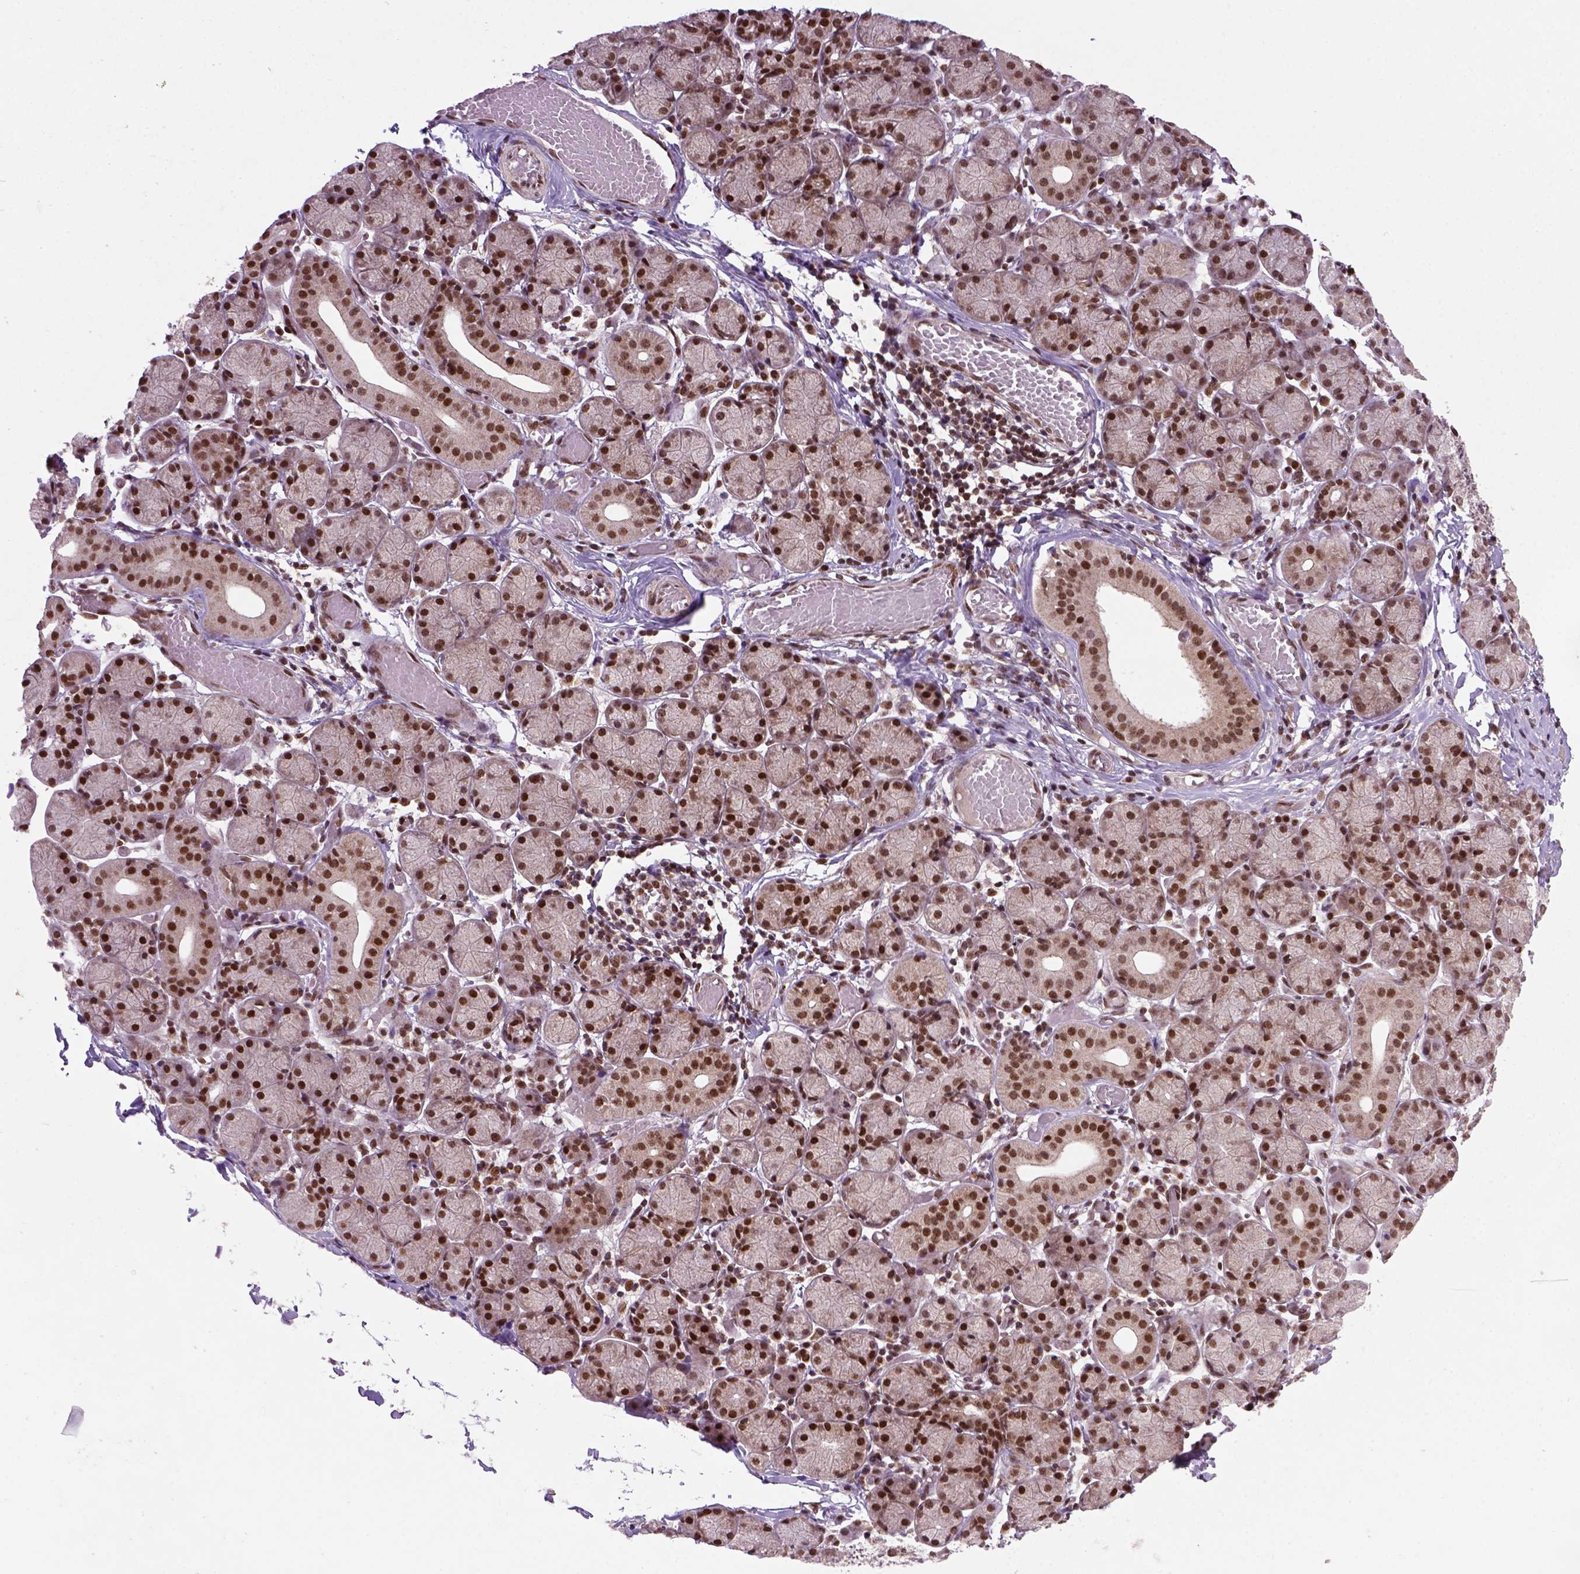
{"staining": {"intensity": "strong", "quantity": ">75%", "location": "nuclear"}, "tissue": "salivary gland", "cell_type": "Glandular cells", "image_type": "normal", "snomed": [{"axis": "morphology", "description": "Normal tissue, NOS"}, {"axis": "topography", "description": "Salivary gland"}], "caption": "Protein analysis of benign salivary gland displays strong nuclear positivity in about >75% of glandular cells.", "gene": "MGMT", "patient": {"sex": "female", "age": 24}}